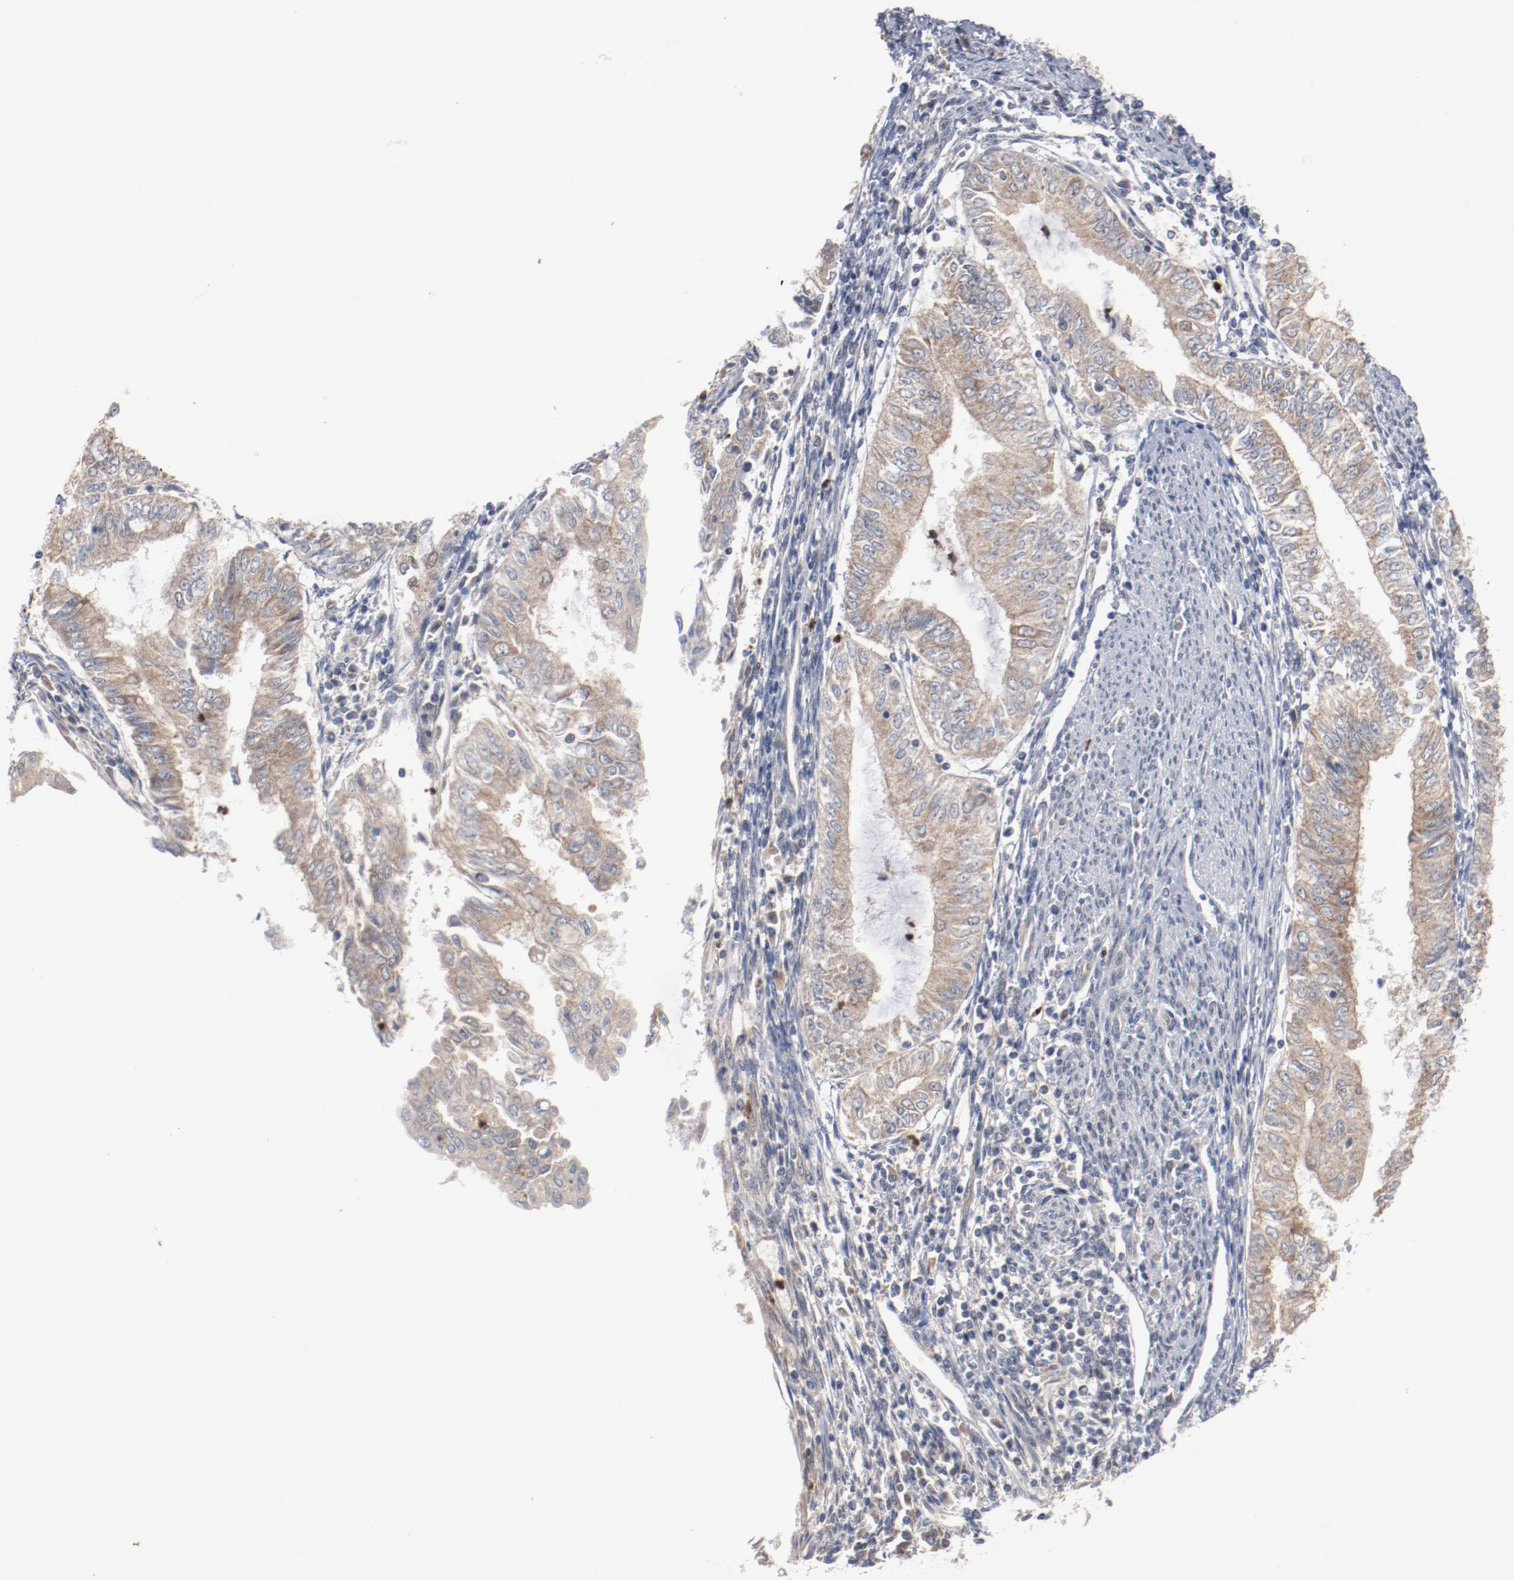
{"staining": {"intensity": "weak", "quantity": ">75%", "location": "cytoplasmic/membranous"}, "tissue": "endometrial cancer", "cell_type": "Tumor cells", "image_type": "cancer", "snomed": [{"axis": "morphology", "description": "Adenocarcinoma, NOS"}, {"axis": "topography", "description": "Endometrium"}], "caption": "Endometrial adenocarcinoma stained with a brown dye shows weak cytoplasmic/membranous positive positivity in approximately >75% of tumor cells.", "gene": "RNASE11", "patient": {"sex": "female", "age": 66}}